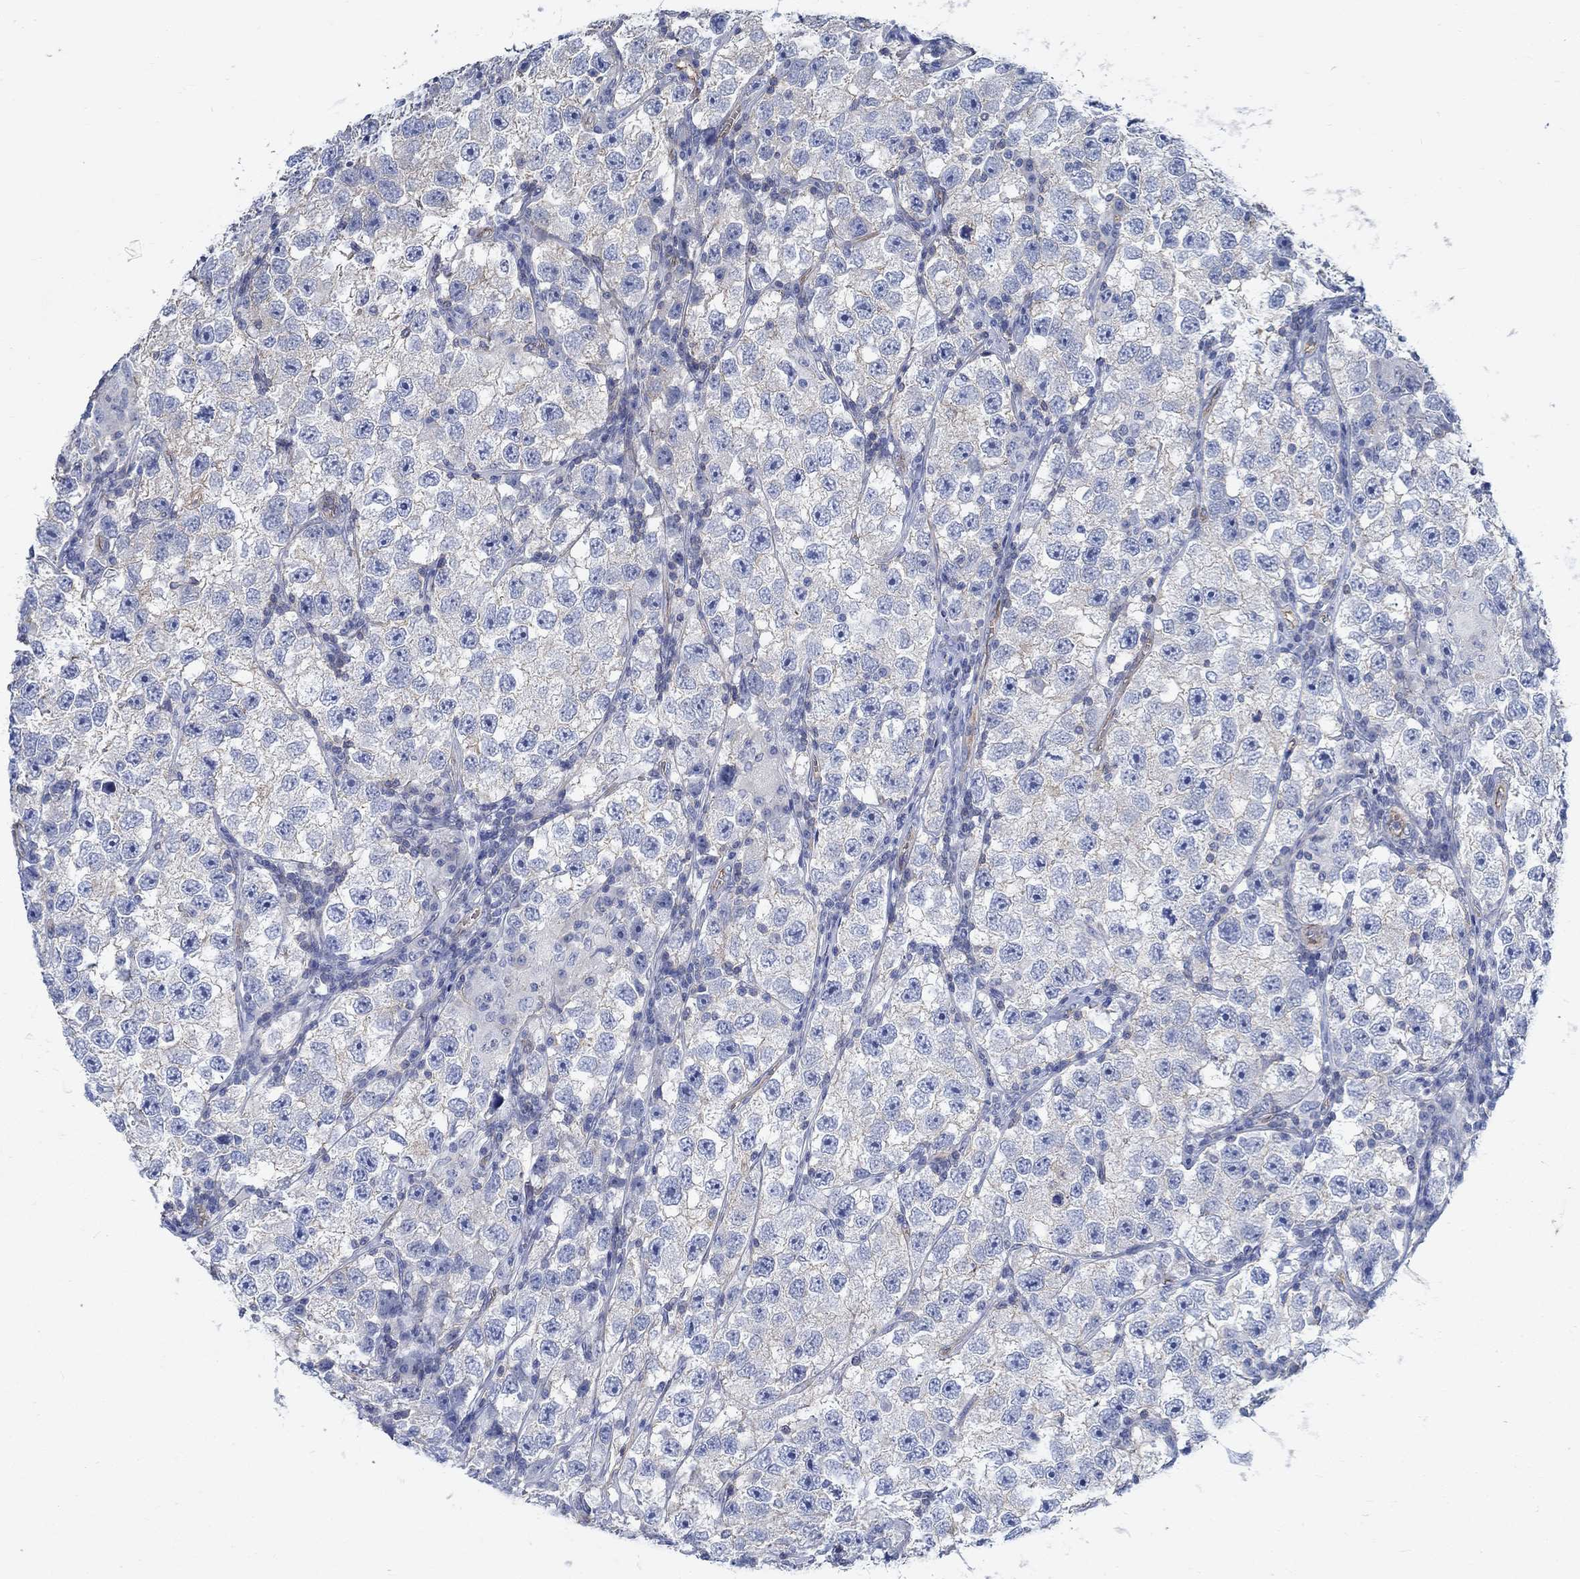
{"staining": {"intensity": "negative", "quantity": "none", "location": "none"}, "tissue": "testis cancer", "cell_type": "Tumor cells", "image_type": "cancer", "snomed": [{"axis": "morphology", "description": "Seminoma, NOS"}, {"axis": "topography", "description": "Testis"}], "caption": "Micrograph shows no protein staining in tumor cells of seminoma (testis) tissue.", "gene": "TMEM198", "patient": {"sex": "male", "age": 26}}